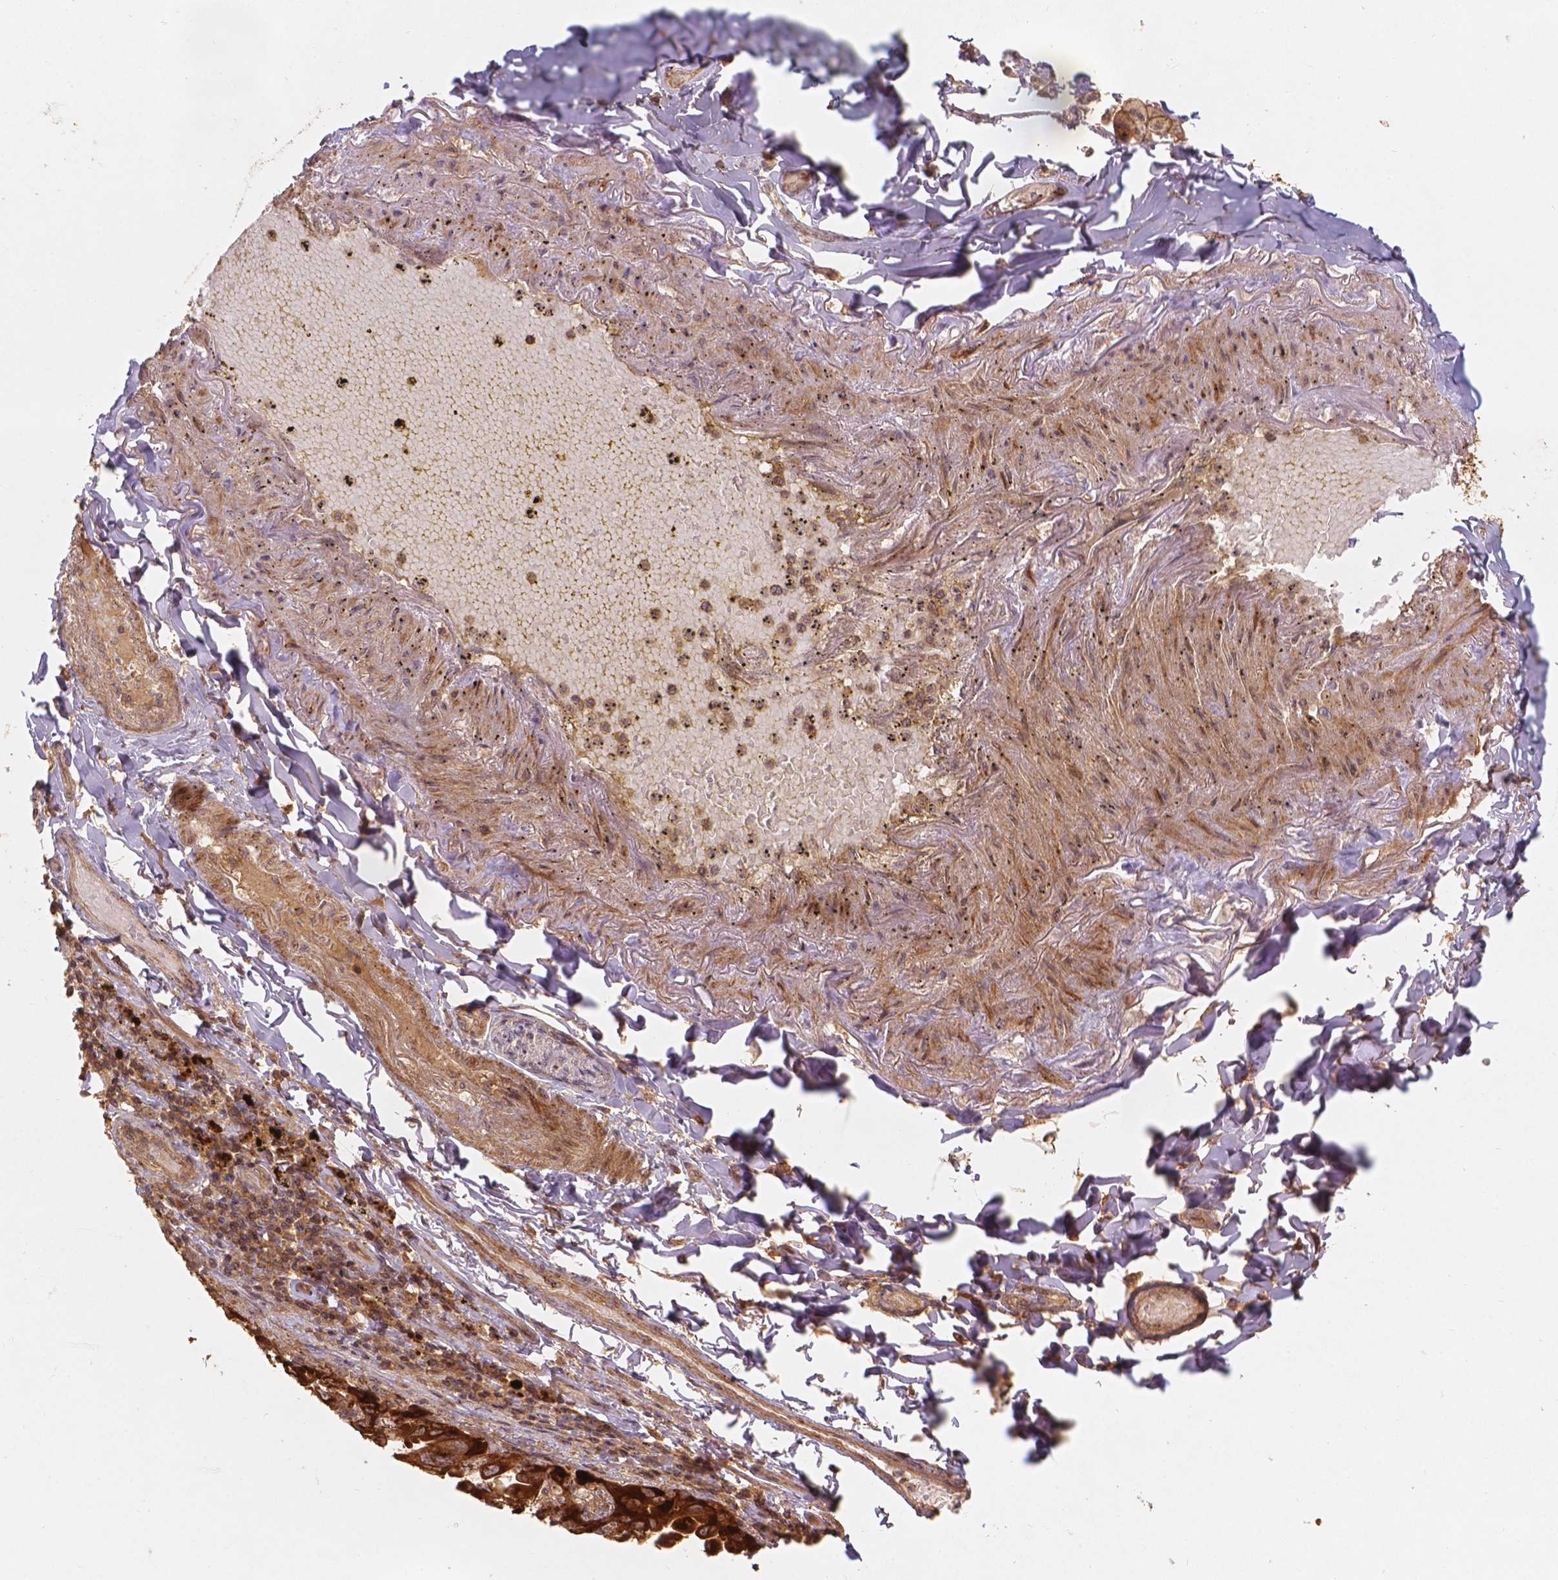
{"staining": {"intensity": "strong", "quantity": ">75%", "location": "cytoplasmic/membranous"}, "tissue": "lung cancer", "cell_type": "Tumor cells", "image_type": "cancer", "snomed": [{"axis": "morphology", "description": "Adenocarcinoma, NOS"}, {"axis": "topography", "description": "Lung"}], "caption": "Adenocarcinoma (lung) was stained to show a protein in brown. There is high levels of strong cytoplasmic/membranous staining in about >75% of tumor cells.", "gene": "XPR1", "patient": {"sex": "male", "age": 64}}